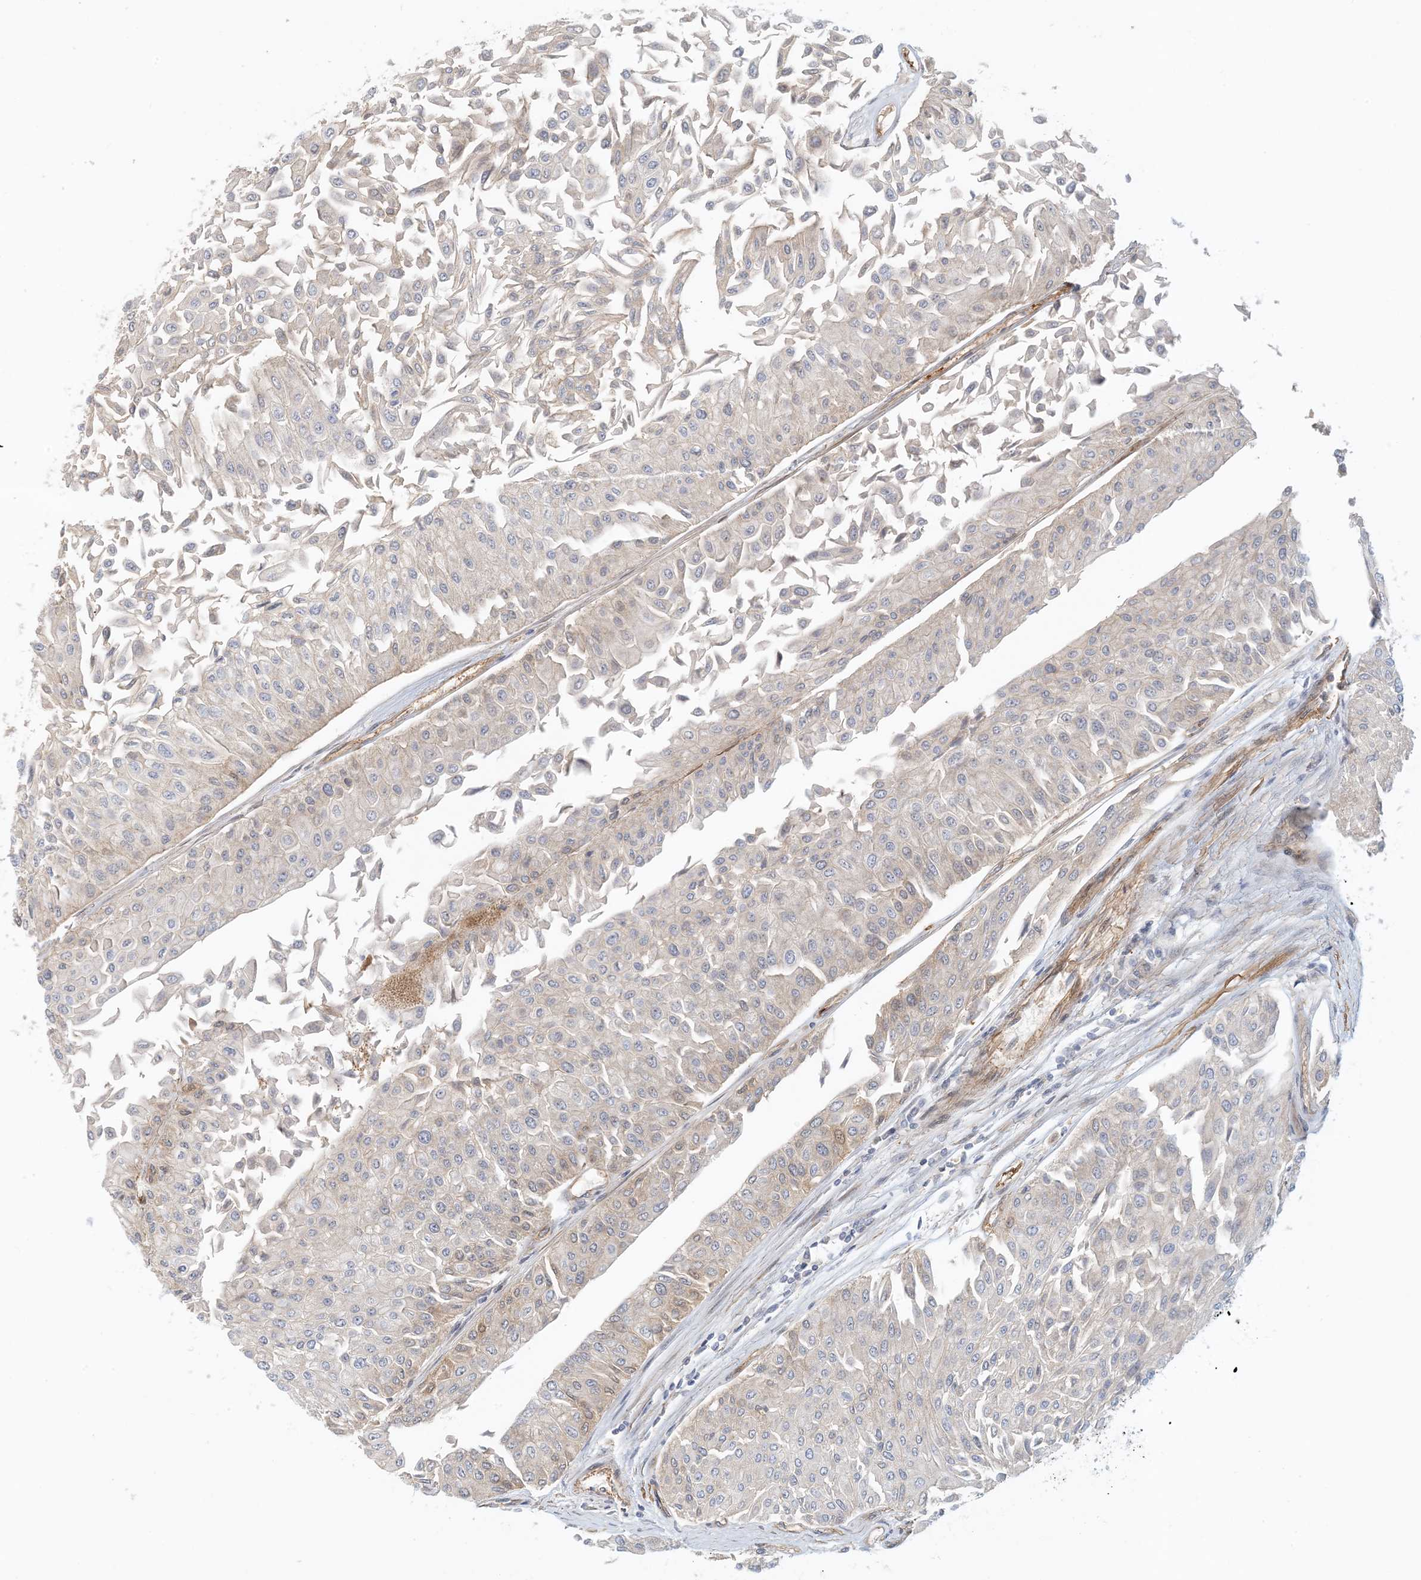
{"staining": {"intensity": "negative", "quantity": "none", "location": "none"}, "tissue": "urothelial cancer", "cell_type": "Tumor cells", "image_type": "cancer", "snomed": [{"axis": "morphology", "description": "Urothelial carcinoma, Low grade"}, {"axis": "topography", "description": "Urinary bladder"}], "caption": "Urothelial cancer was stained to show a protein in brown. There is no significant staining in tumor cells. The staining was performed using DAB (3,3'-diaminobenzidine) to visualize the protein expression in brown, while the nuclei were stained in blue with hematoxylin (Magnification: 20x).", "gene": "MAPKBP1", "patient": {"sex": "male", "age": 67}}